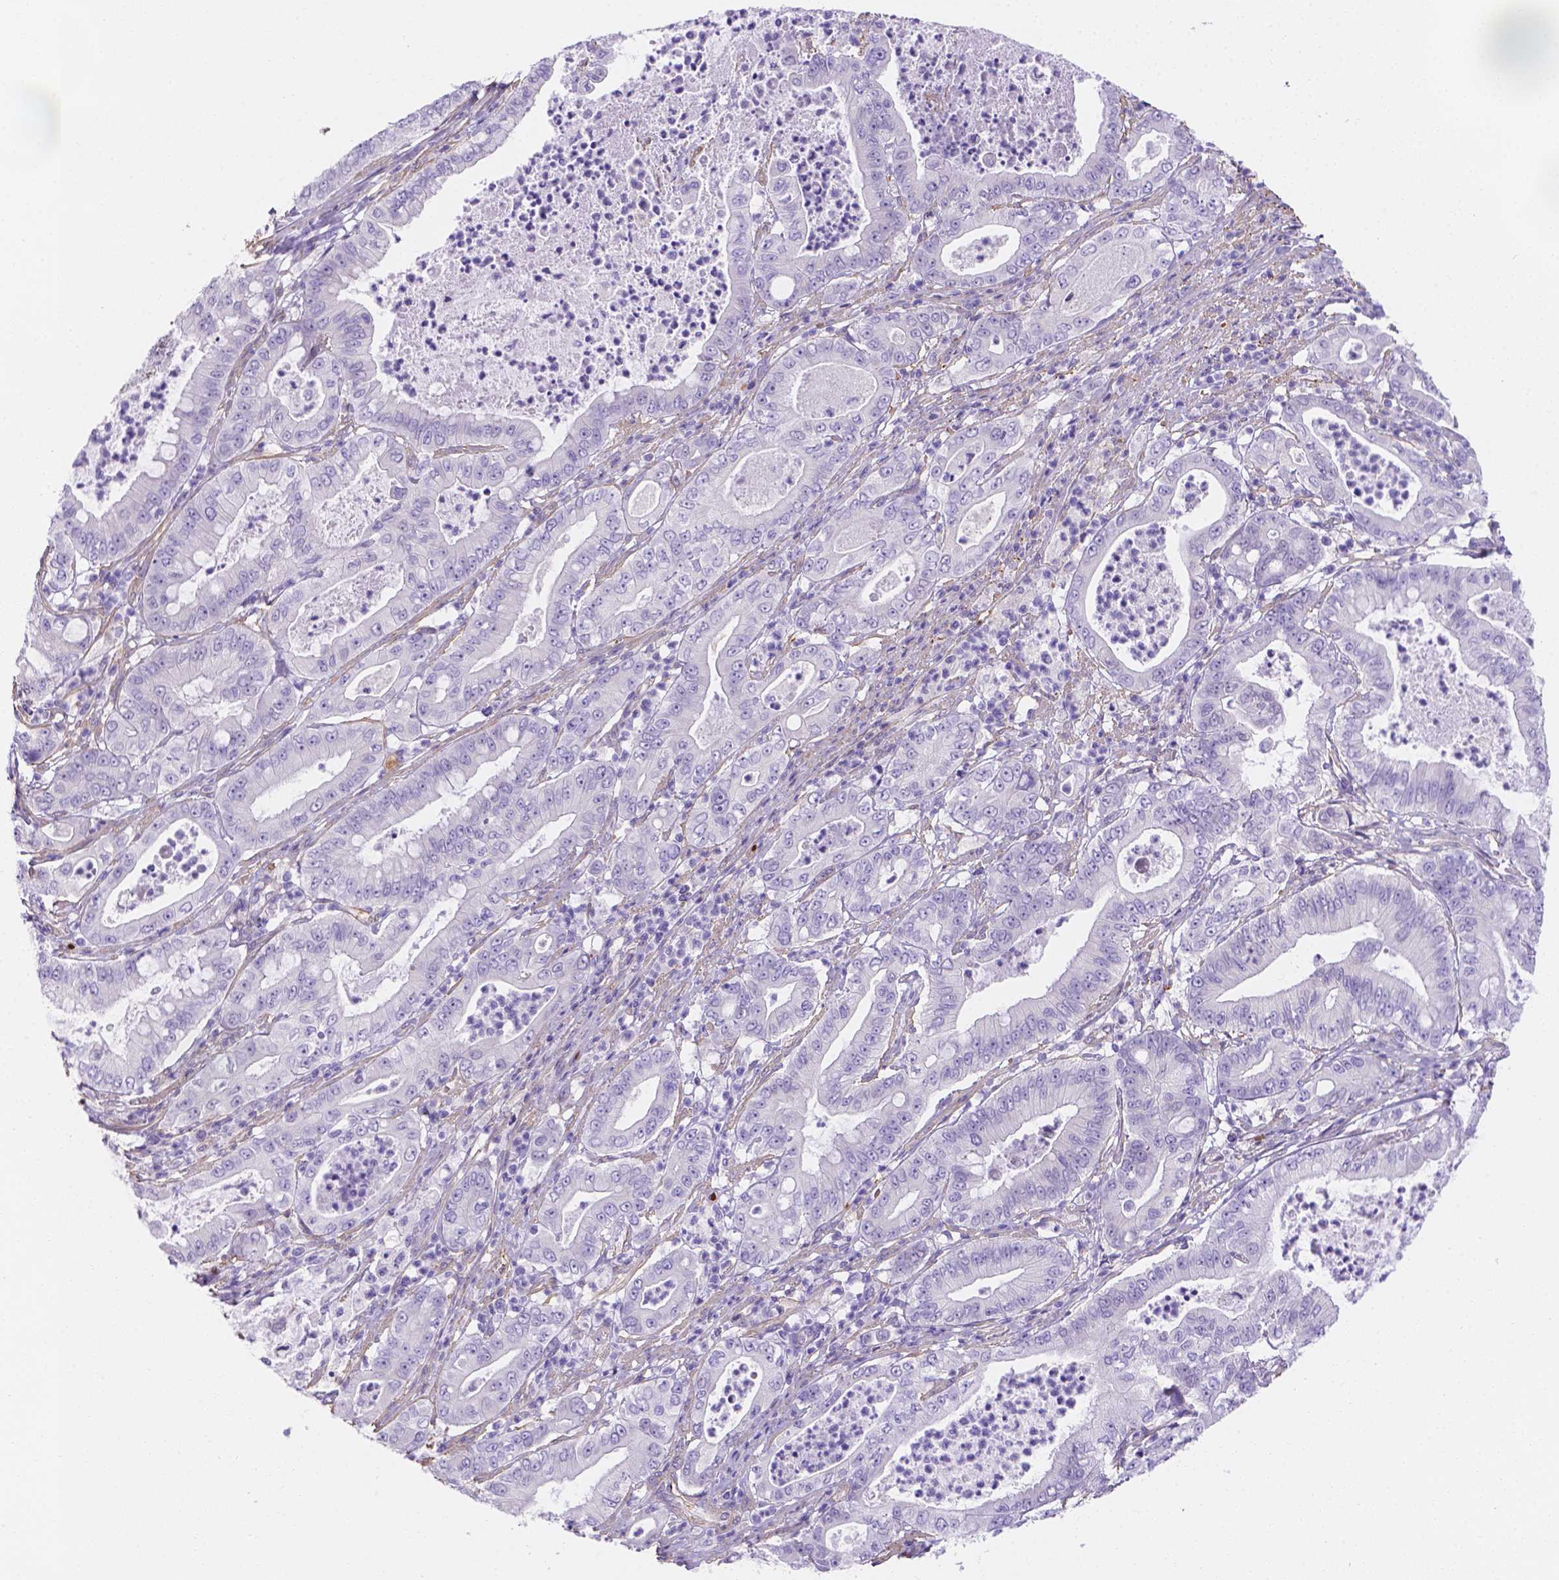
{"staining": {"intensity": "negative", "quantity": "none", "location": "none"}, "tissue": "pancreatic cancer", "cell_type": "Tumor cells", "image_type": "cancer", "snomed": [{"axis": "morphology", "description": "Adenocarcinoma, NOS"}, {"axis": "topography", "description": "Pancreas"}], "caption": "DAB immunohistochemical staining of pancreatic cancer (adenocarcinoma) displays no significant expression in tumor cells.", "gene": "SLC40A1", "patient": {"sex": "male", "age": 71}}